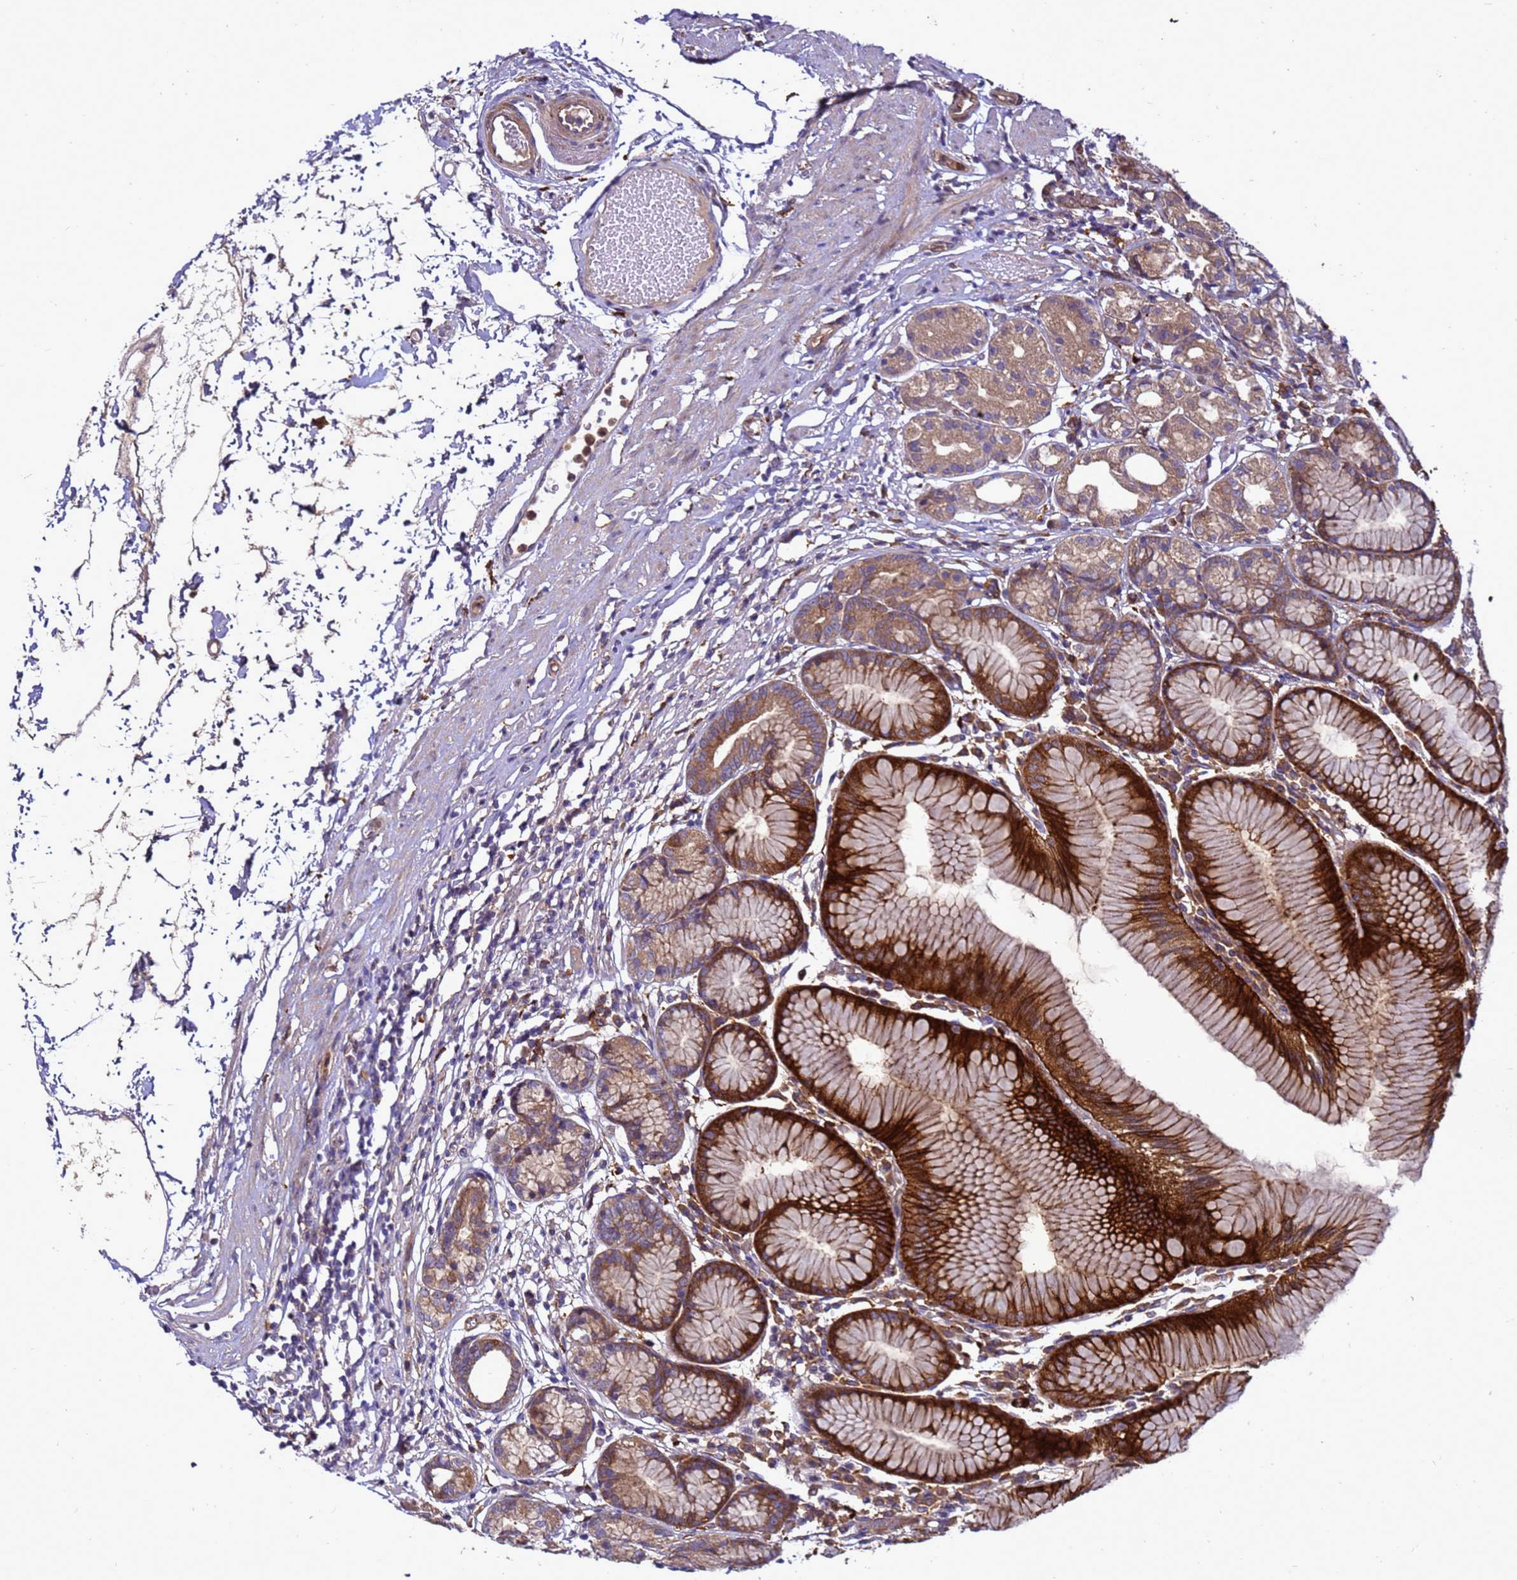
{"staining": {"intensity": "strong", "quantity": "25%-75%", "location": "cytoplasmic/membranous"}, "tissue": "stomach", "cell_type": "Glandular cells", "image_type": "normal", "snomed": [{"axis": "morphology", "description": "Normal tissue, NOS"}, {"axis": "topography", "description": "Stomach"}], "caption": "An immunohistochemistry (IHC) photomicrograph of unremarkable tissue is shown. Protein staining in brown shows strong cytoplasmic/membranous positivity in stomach within glandular cells.", "gene": "RNF215", "patient": {"sex": "female", "age": 57}}